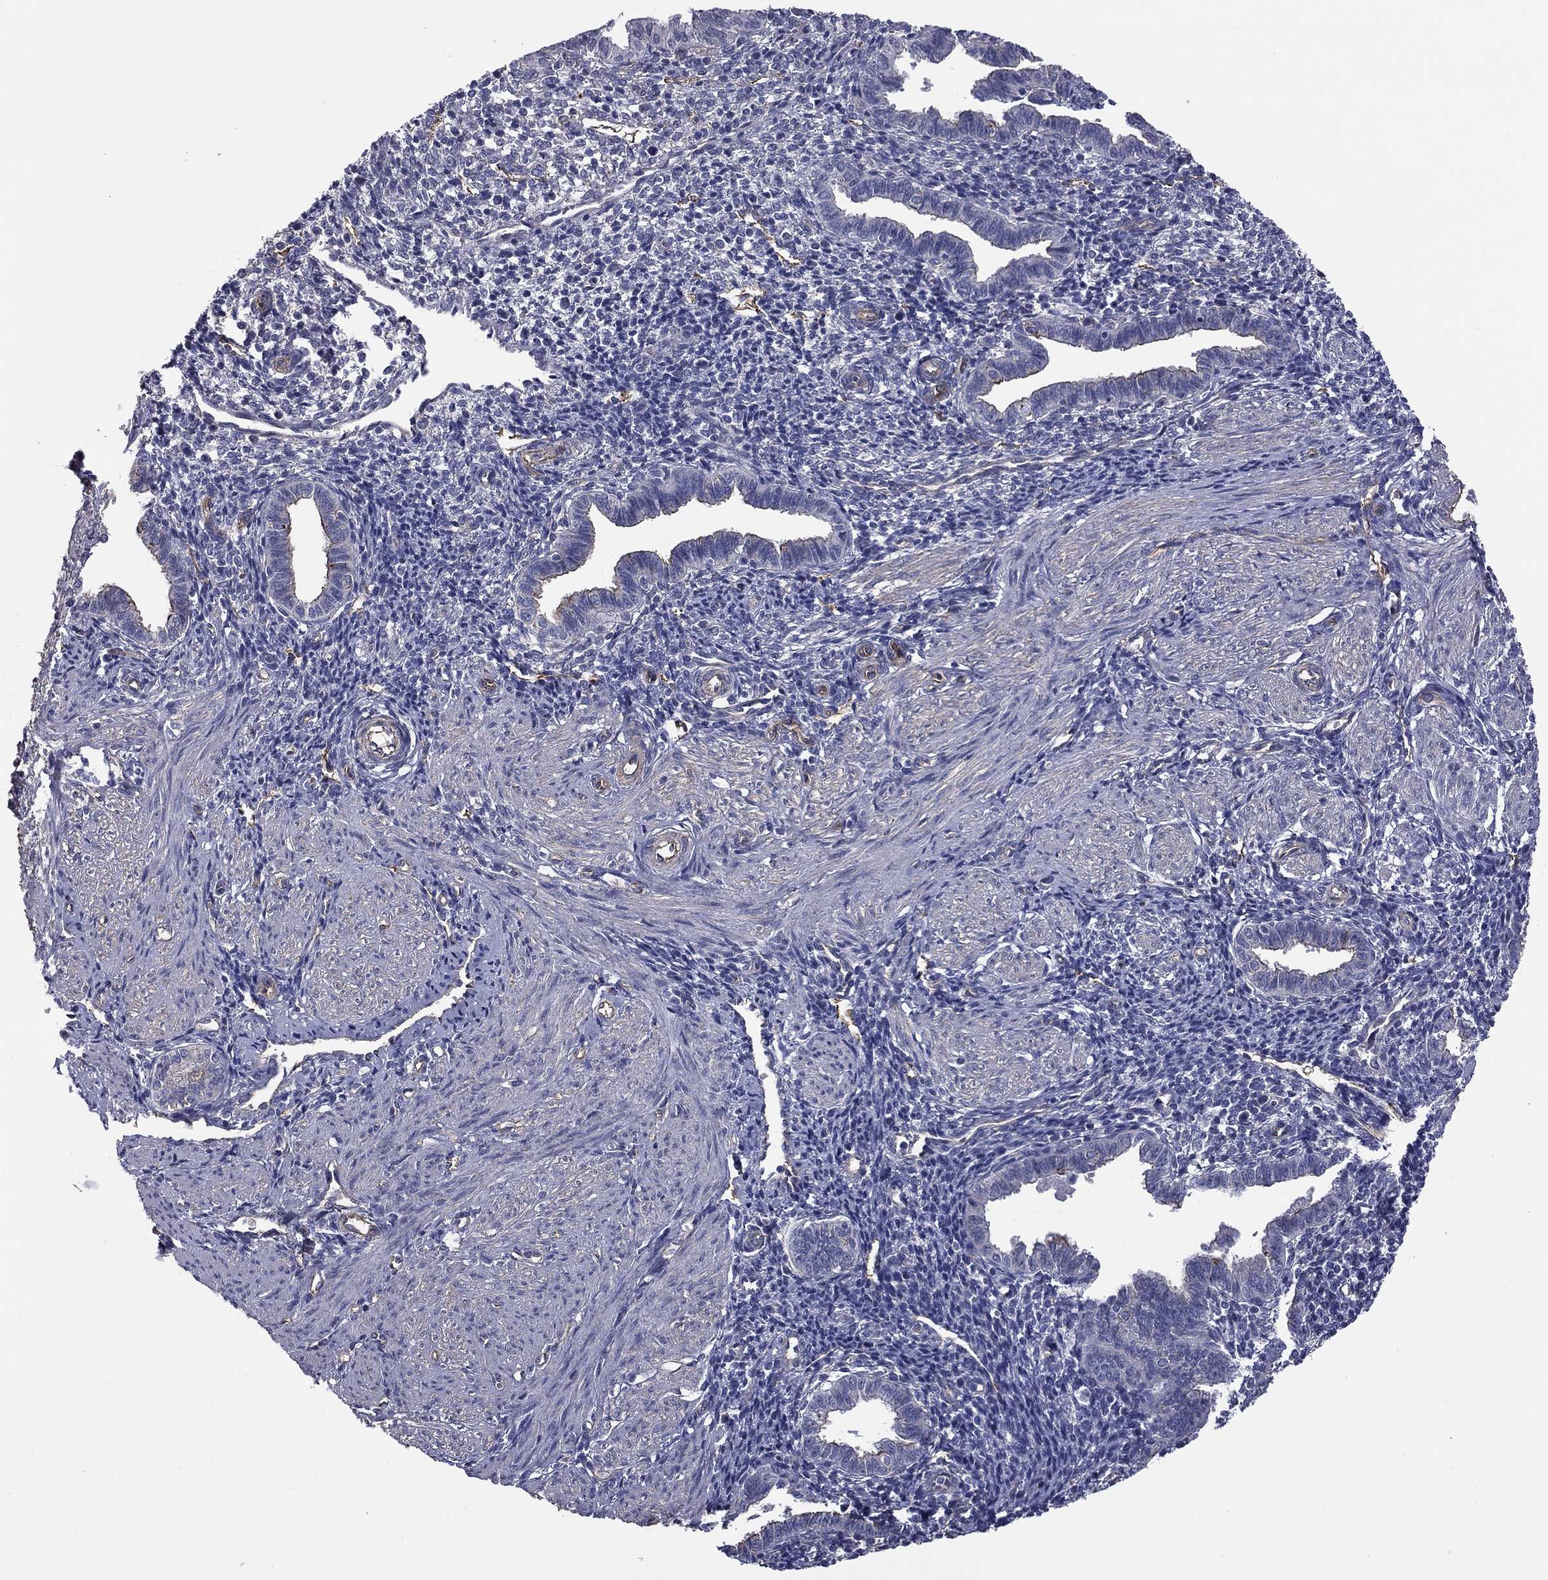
{"staining": {"intensity": "negative", "quantity": "none", "location": "none"}, "tissue": "endometrium", "cell_type": "Cells in endometrial stroma", "image_type": "normal", "snomed": [{"axis": "morphology", "description": "Normal tissue, NOS"}, {"axis": "topography", "description": "Endometrium"}], "caption": "Immunohistochemical staining of unremarkable endometrium exhibits no significant staining in cells in endometrial stroma. (DAB (3,3'-diaminobenzidine) IHC with hematoxylin counter stain).", "gene": "TCHH", "patient": {"sex": "female", "age": 37}}